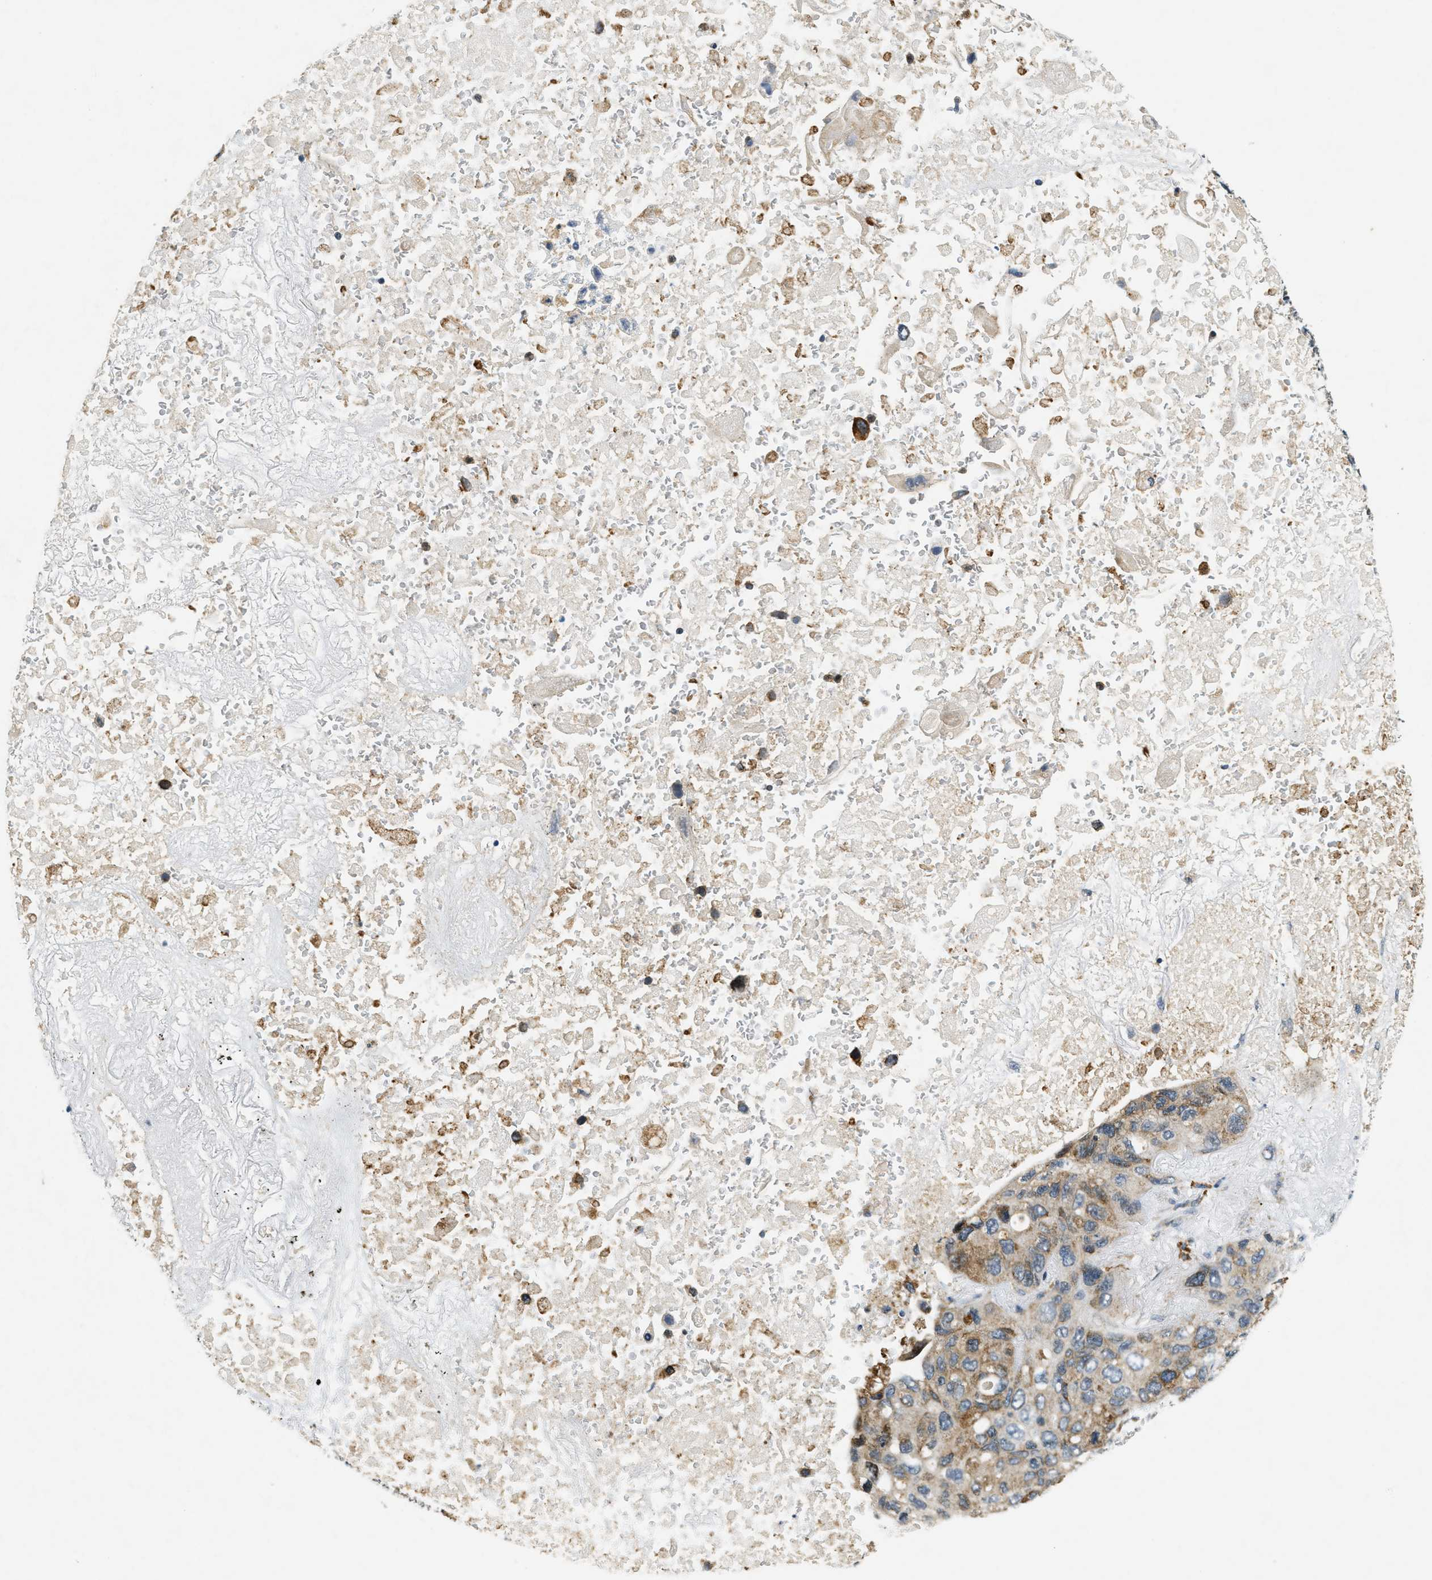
{"staining": {"intensity": "moderate", "quantity": "25%-75%", "location": "cytoplasmic/membranous"}, "tissue": "lung cancer", "cell_type": "Tumor cells", "image_type": "cancer", "snomed": [{"axis": "morphology", "description": "Squamous cell carcinoma, NOS"}, {"axis": "topography", "description": "Lung"}], "caption": "A high-resolution micrograph shows immunohistochemistry staining of lung squamous cell carcinoma, which displays moderate cytoplasmic/membranous staining in about 25%-75% of tumor cells.", "gene": "RAB3D", "patient": {"sex": "female", "age": 73}}